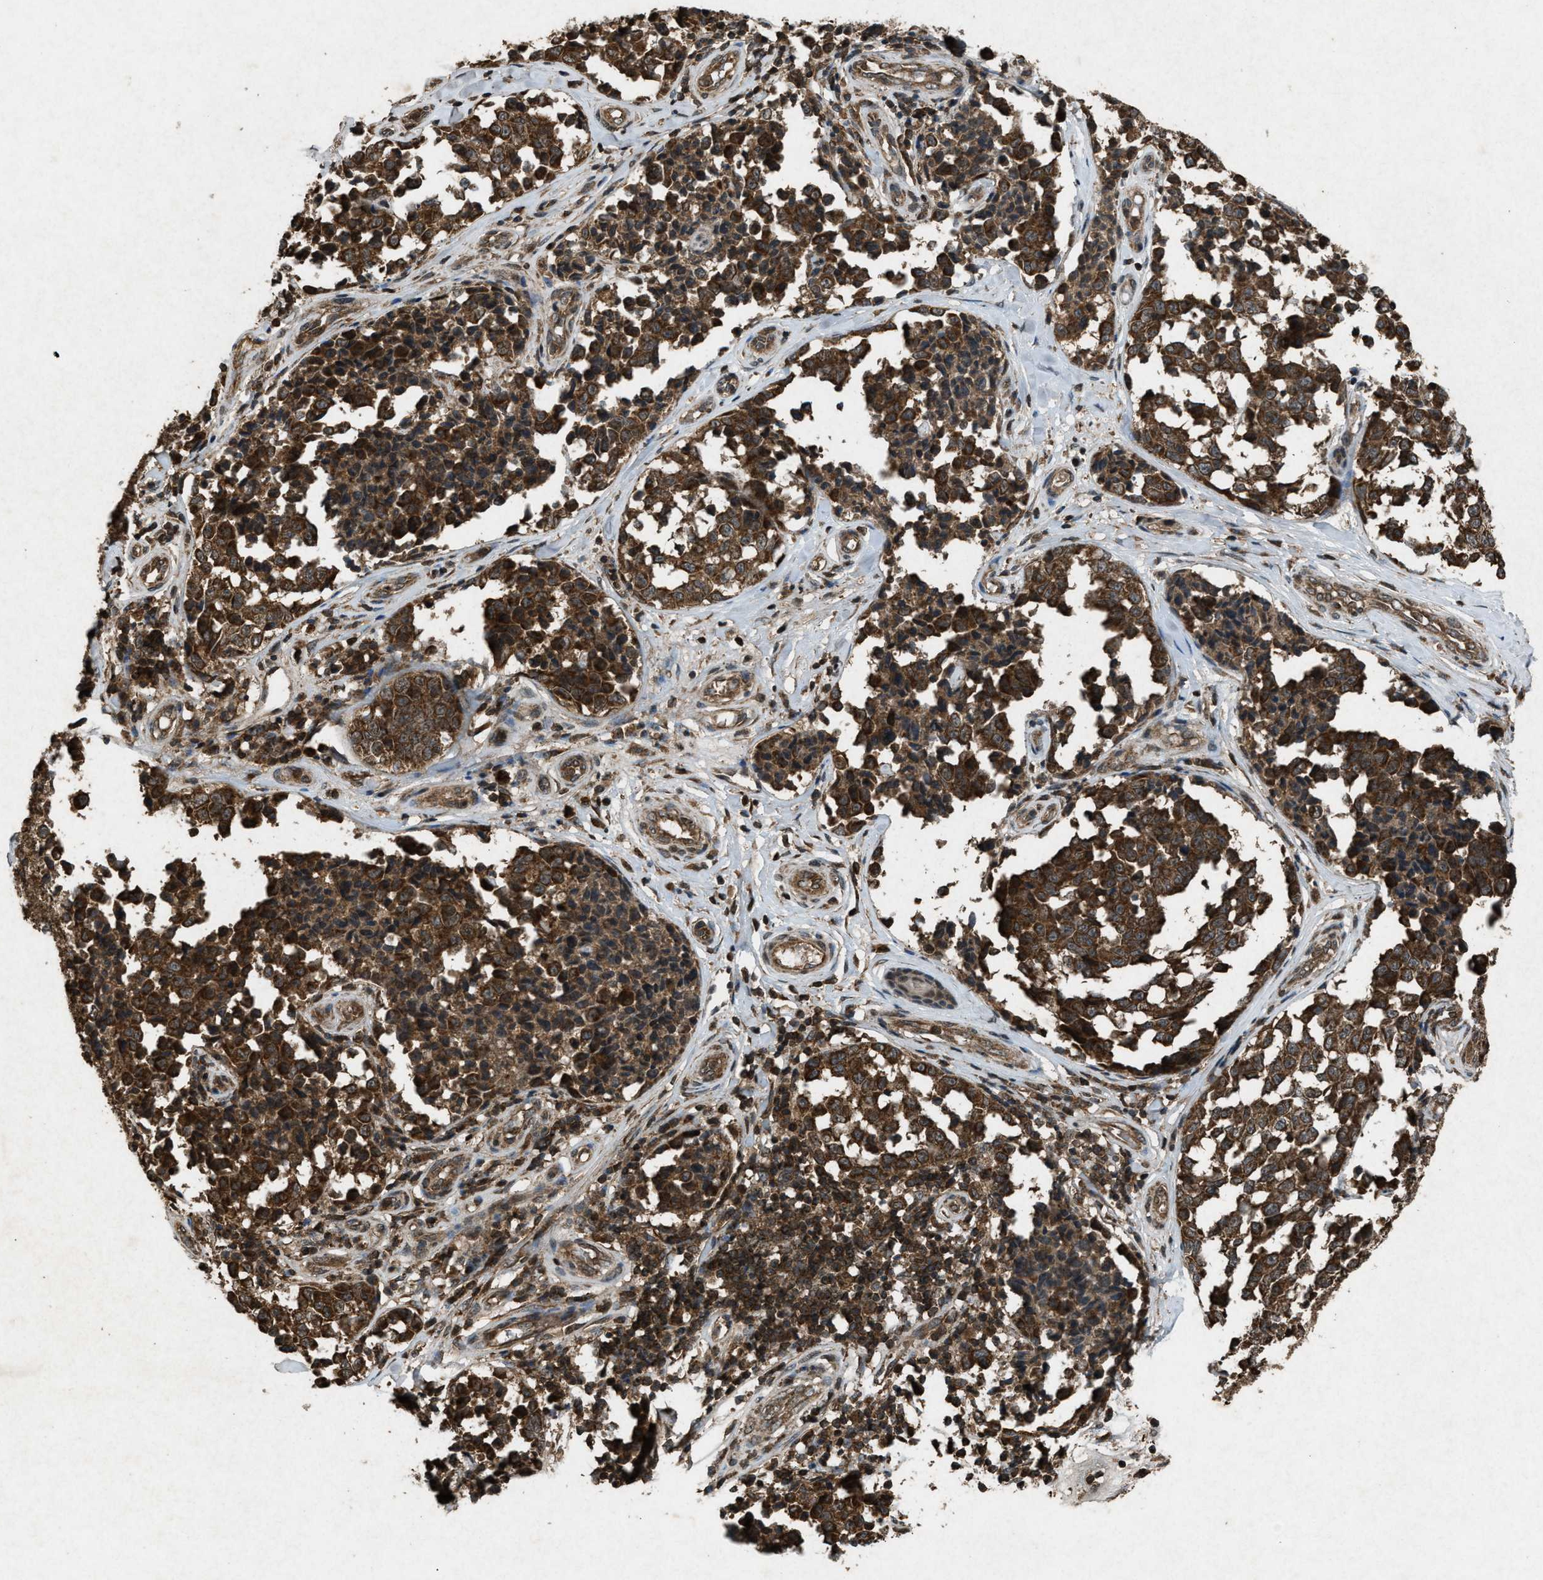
{"staining": {"intensity": "strong", "quantity": ">75%", "location": "cytoplasmic/membranous"}, "tissue": "melanoma", "cell_type": "Tumor cells", "image_type": "cancer", "snomed": [{"axis": "morphology", "description": "Malignant melanoma, NOS"}, {"axis": "topography", "description": "Skin"}], "caption": "Immunohistochemistry (DAB) staining of melanoma reveals strong cytoplasmic/membranous protein staining in approximately >75% of tumor cells.", "gene": "OAS1", "patient": {"sex": "female", "age": 64}}